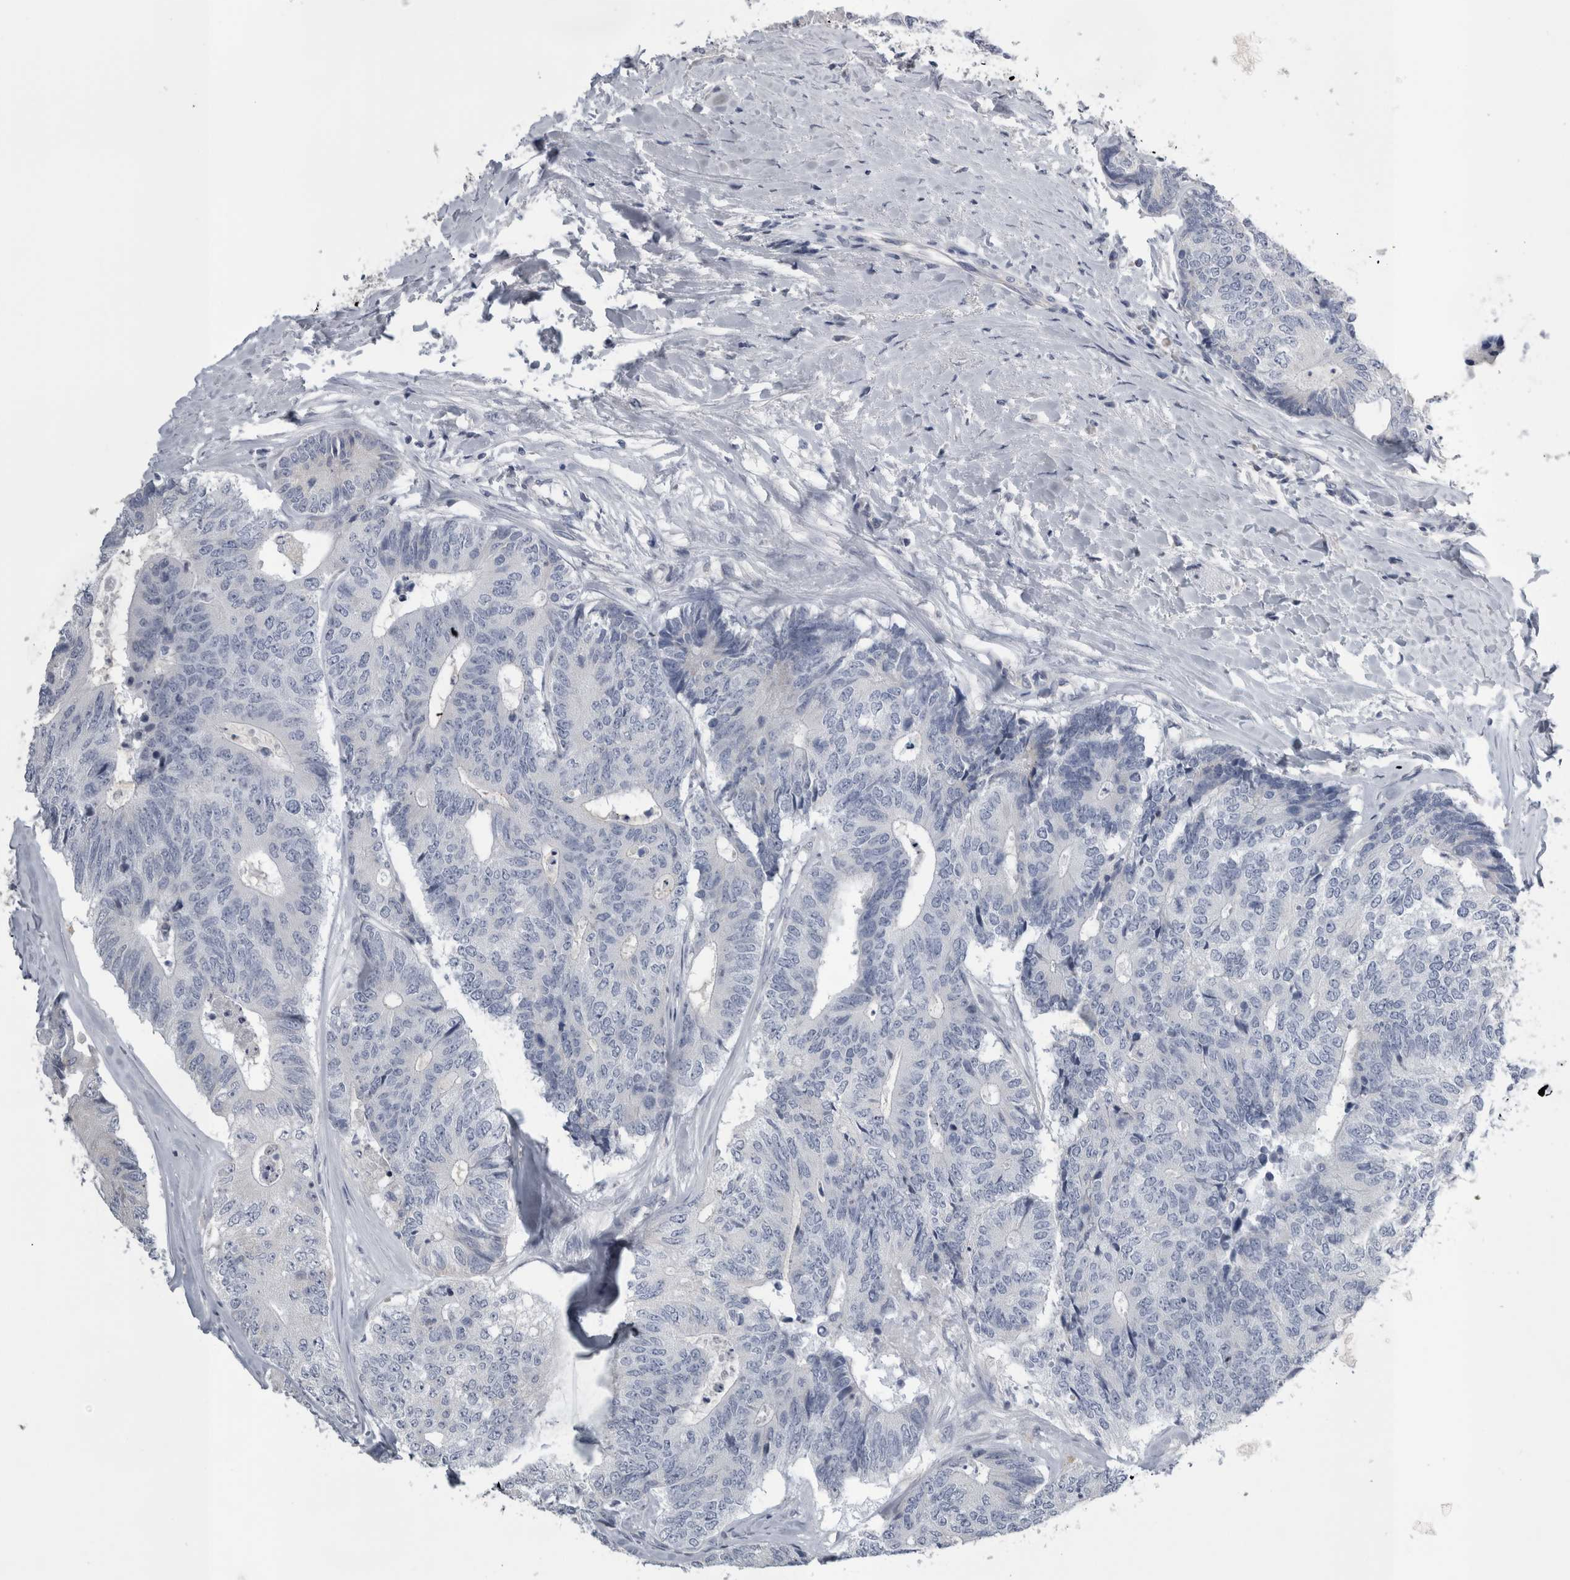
{"staining": {"intensity": "negative", "quantity": "none", "location": "none"}, "tissue": "colorectal cancer", "cell_type": "Tumor cells", "image_type": "cancer", "snomed": [{"axis": "morphology", "description": "Adenocarcinoma, NOS"}, {"axis": "topography", "description": "Colon"}], "caption": "The photomicrograph demonstrates no staining of tumor cells in colorectal adenocarcinoma. (DAB (3,3'-diaminobenzidine) IHC, high magnification).", "gene": "DHRS4", "patient": {"sex": "female", "age": 67}}